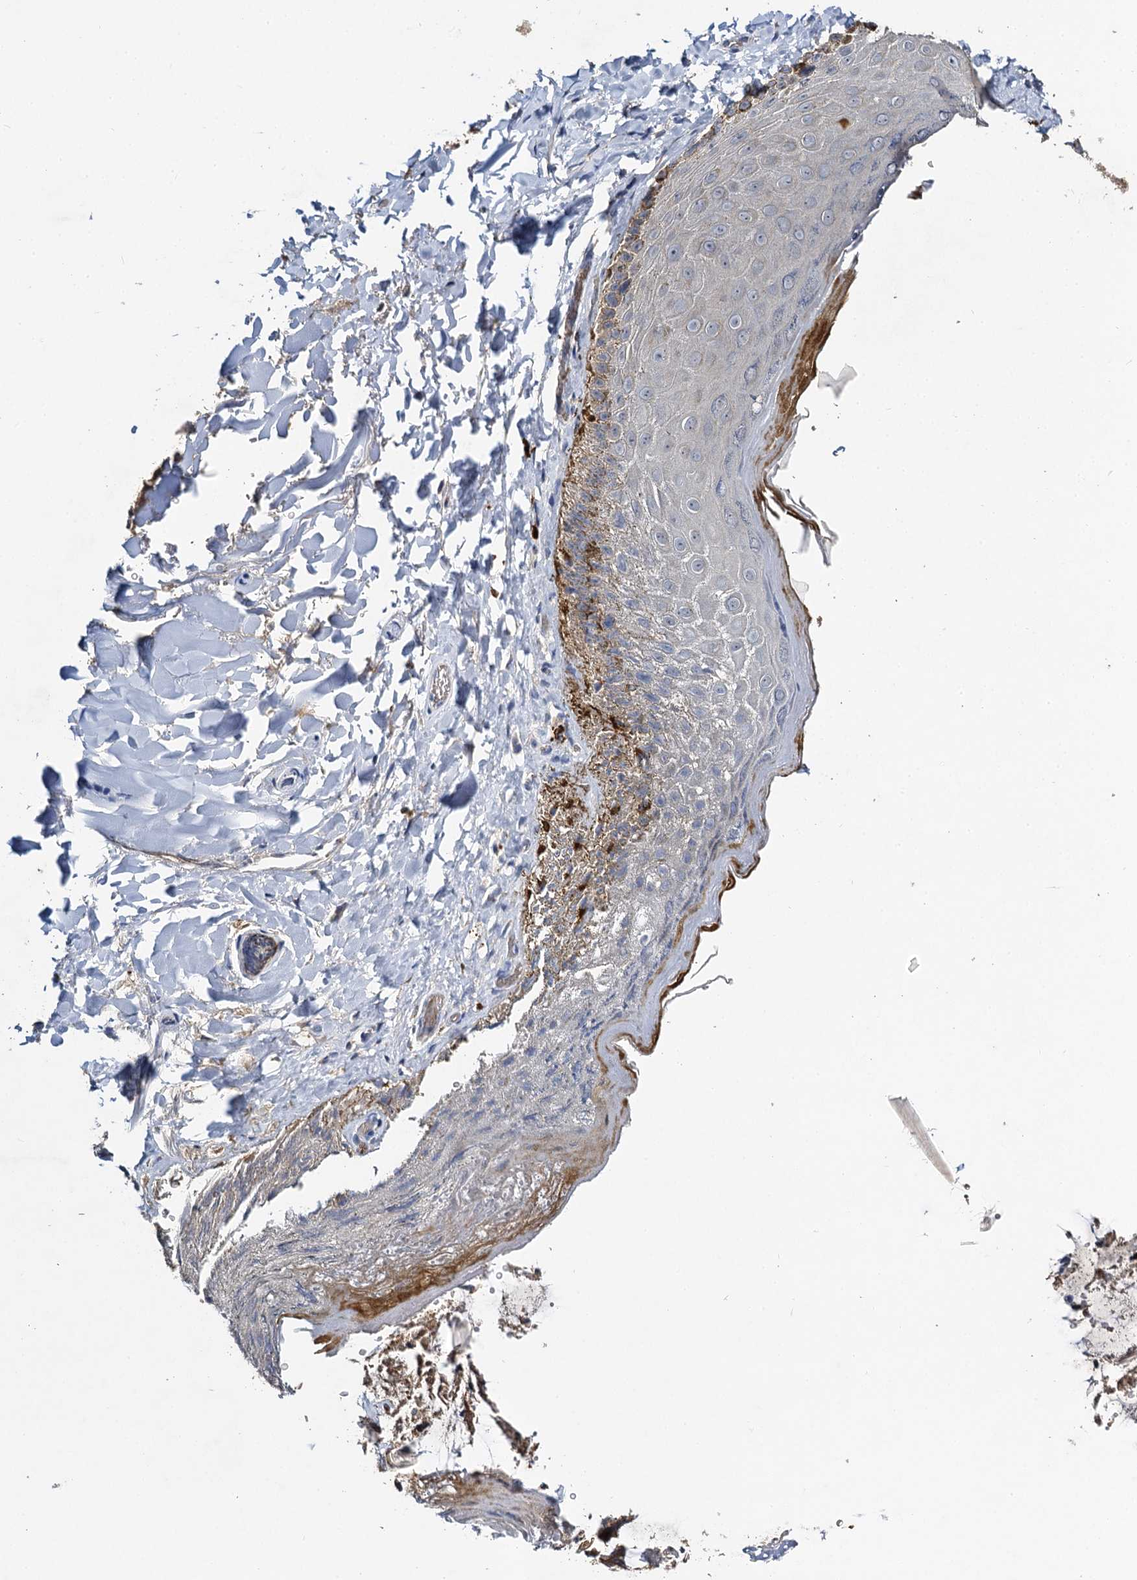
{"staining": {"intensity": "moderate", "quantity": "<25%", "location": "cytoplasmic/membranous"}, "tissue": "skin", "cell_type": "Epidermal cells", "image_type": "normal", "snomed": [{"axis": "morphology", "description": "Normal tissue, NOS"}, {"axis": "topography", "description": "Anal"}], "caption": "Protein staining exhibits moderate cytoplasmic/membranous staining in about <25% of epidermal cells in normal skin.", "gene": "SLC11A2", "patient": {"sex": "male", "age": 44}}